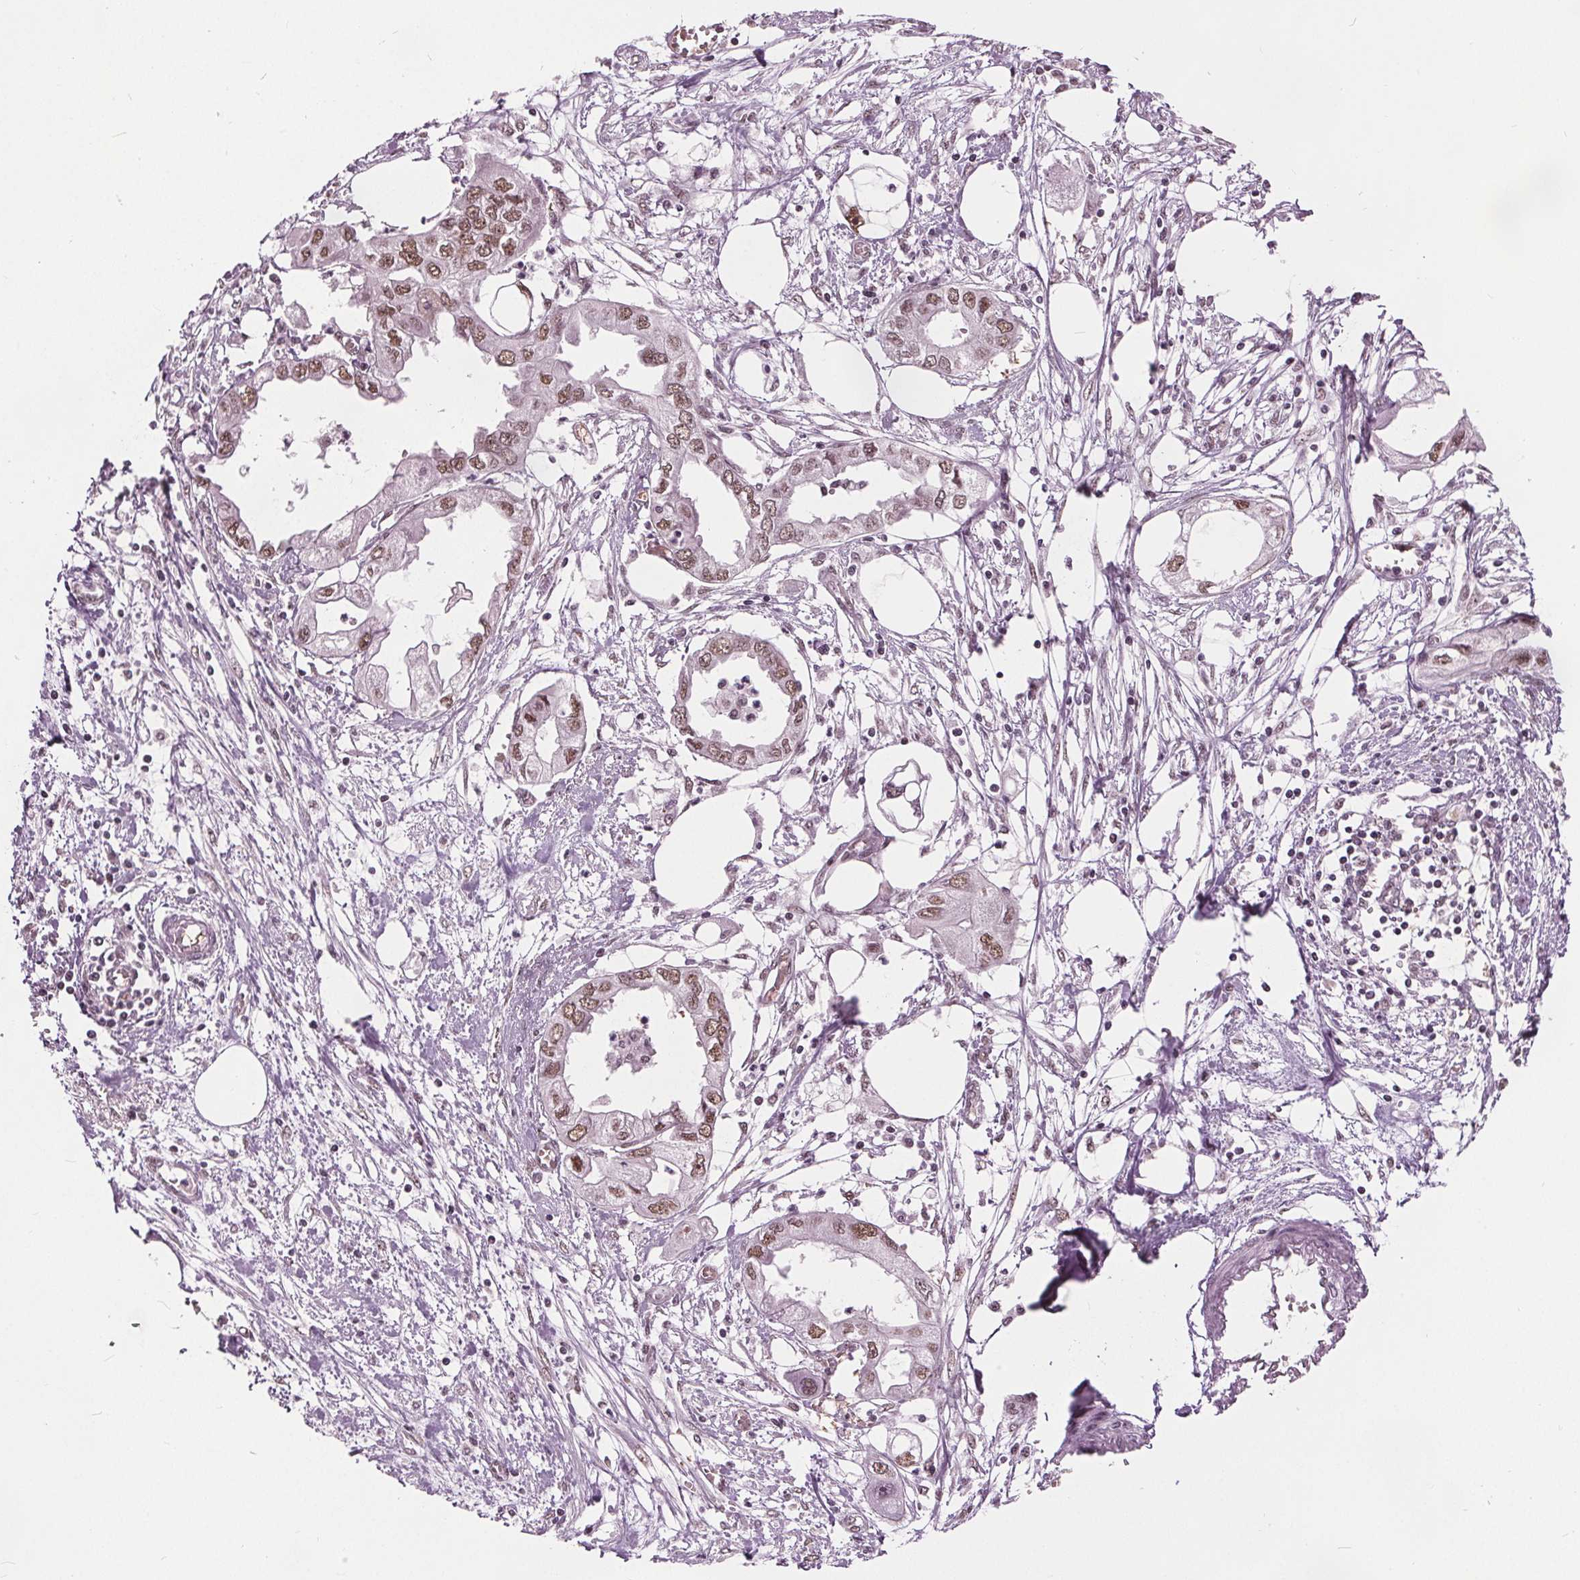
{"staining": {"intensity": "moderate", "quantity": ">75%", "location": "nuclear"}, "tissue": "endometrial cancer", "cell_type": "Tumor cells", "image_type": "cancer", "snomed": [{"axis": "morphology", "description": "Adenocarcinoma, NOS"}, {"axis": "morphology", "description": "Adenocarcinoma, metastatic, NOS"}, {"axis": "topography", "description": "Adipose tissue"}, {"axis": "topography", "description": "Endometrium"}], "caption": "Protein staining demonstrates moderate nuclear expression in about >75% of tumor cells in endometrial cancer.", "gene": "IWS1", "patient": {"sex": "female", "age": 67}}